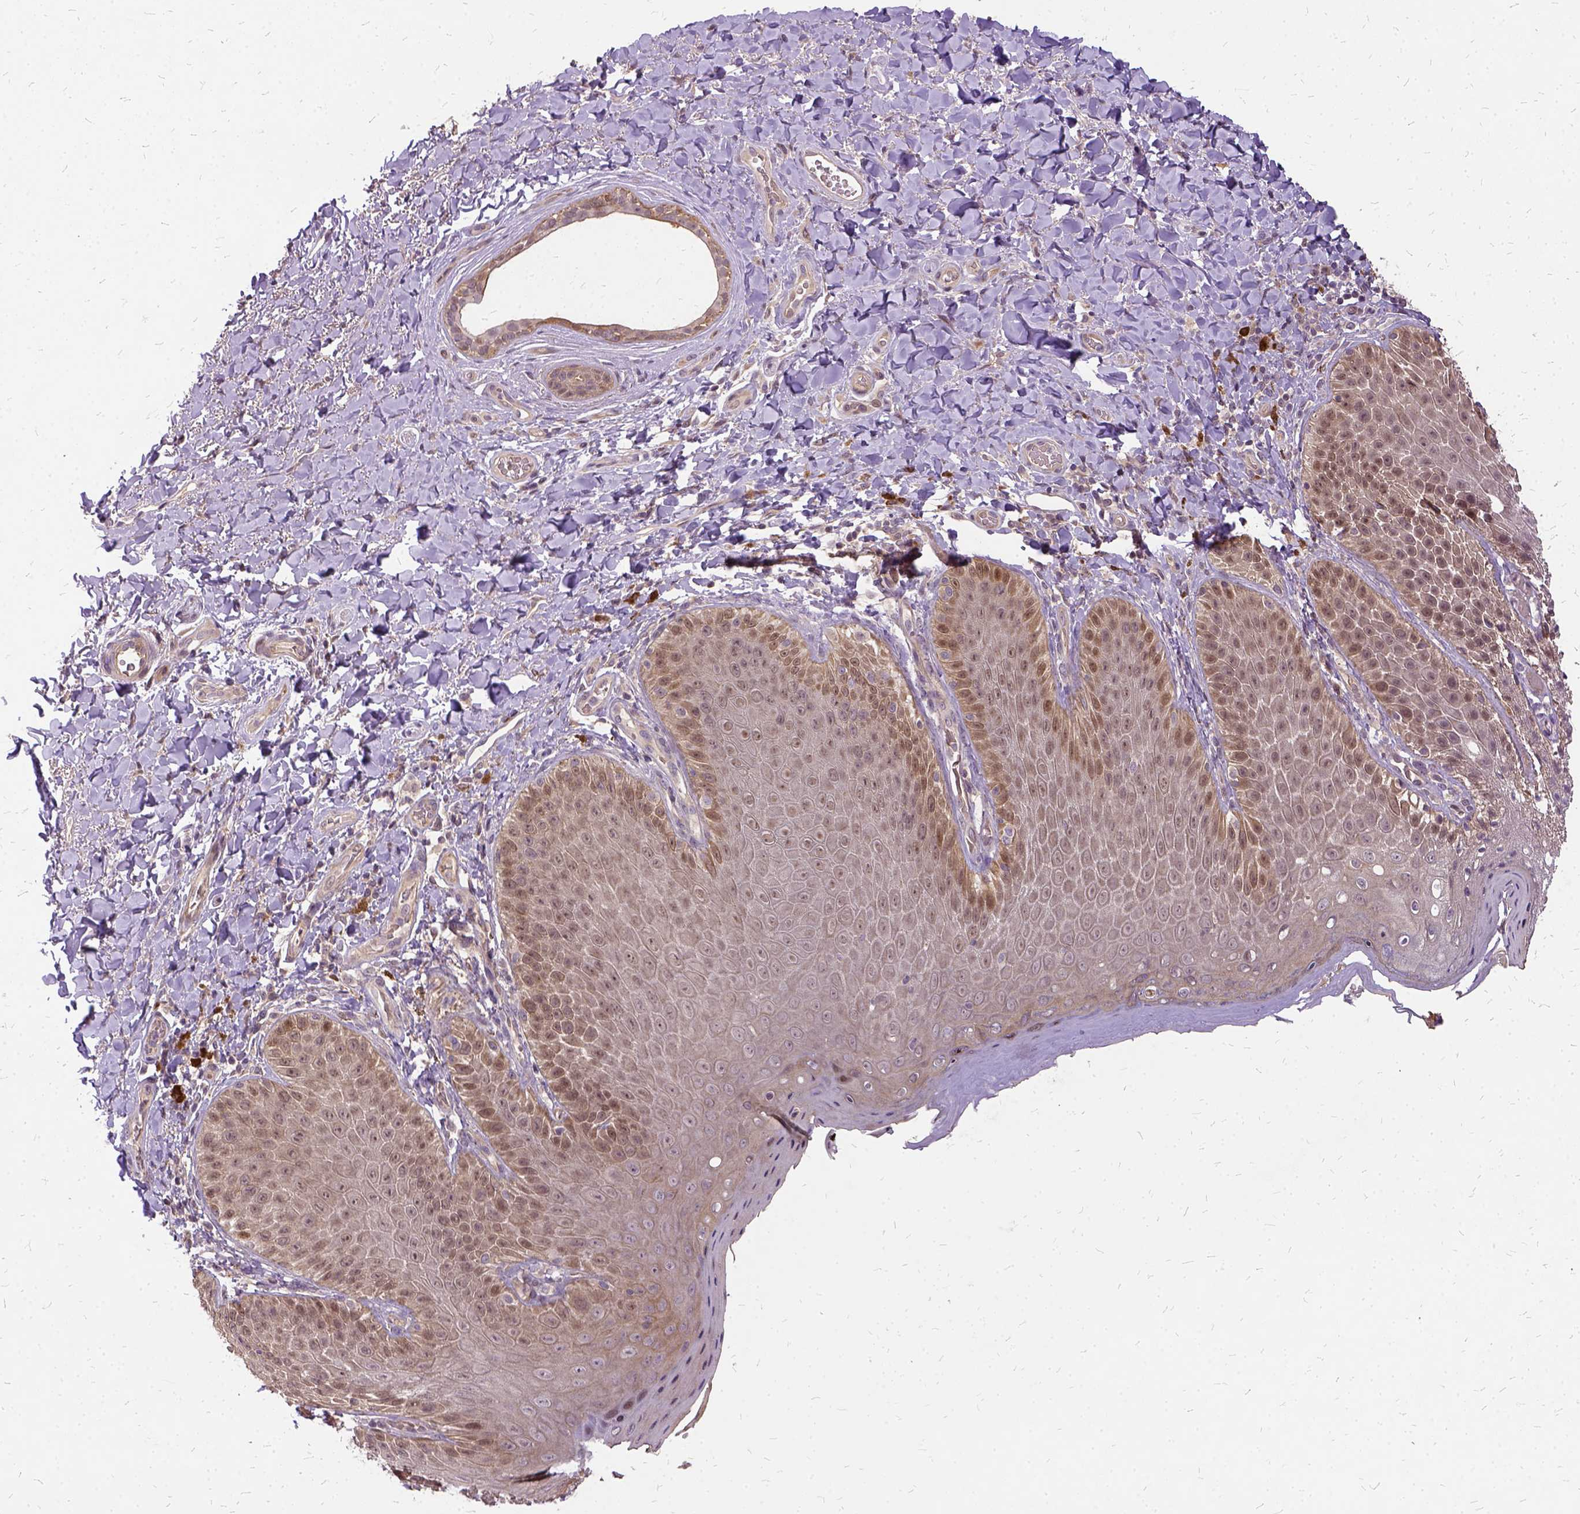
{"staining": {"intensity": "moderate", "quantity": ">75%", "location": "cytoplasmic/membranous"}, "tissue": "skin", "cell_type": "Epidermal cells", "image_type": "normal", "snomed": [{"axis": "morphology", "description": "Normal tissue, NOS"}, {"axis": "topography", "description": "Anal"}], "caption": "The histopathology image reveals a brown stain indicating the presence of a protein in the cytoplasmic/membranous of epidermal cells in skin. Immunohistochemistry (ihc) stains the protein of interest in brown and the nuclei are stained blue.", "gene": "ILRUN", "patient": {"sex": "male", "age": 53}}